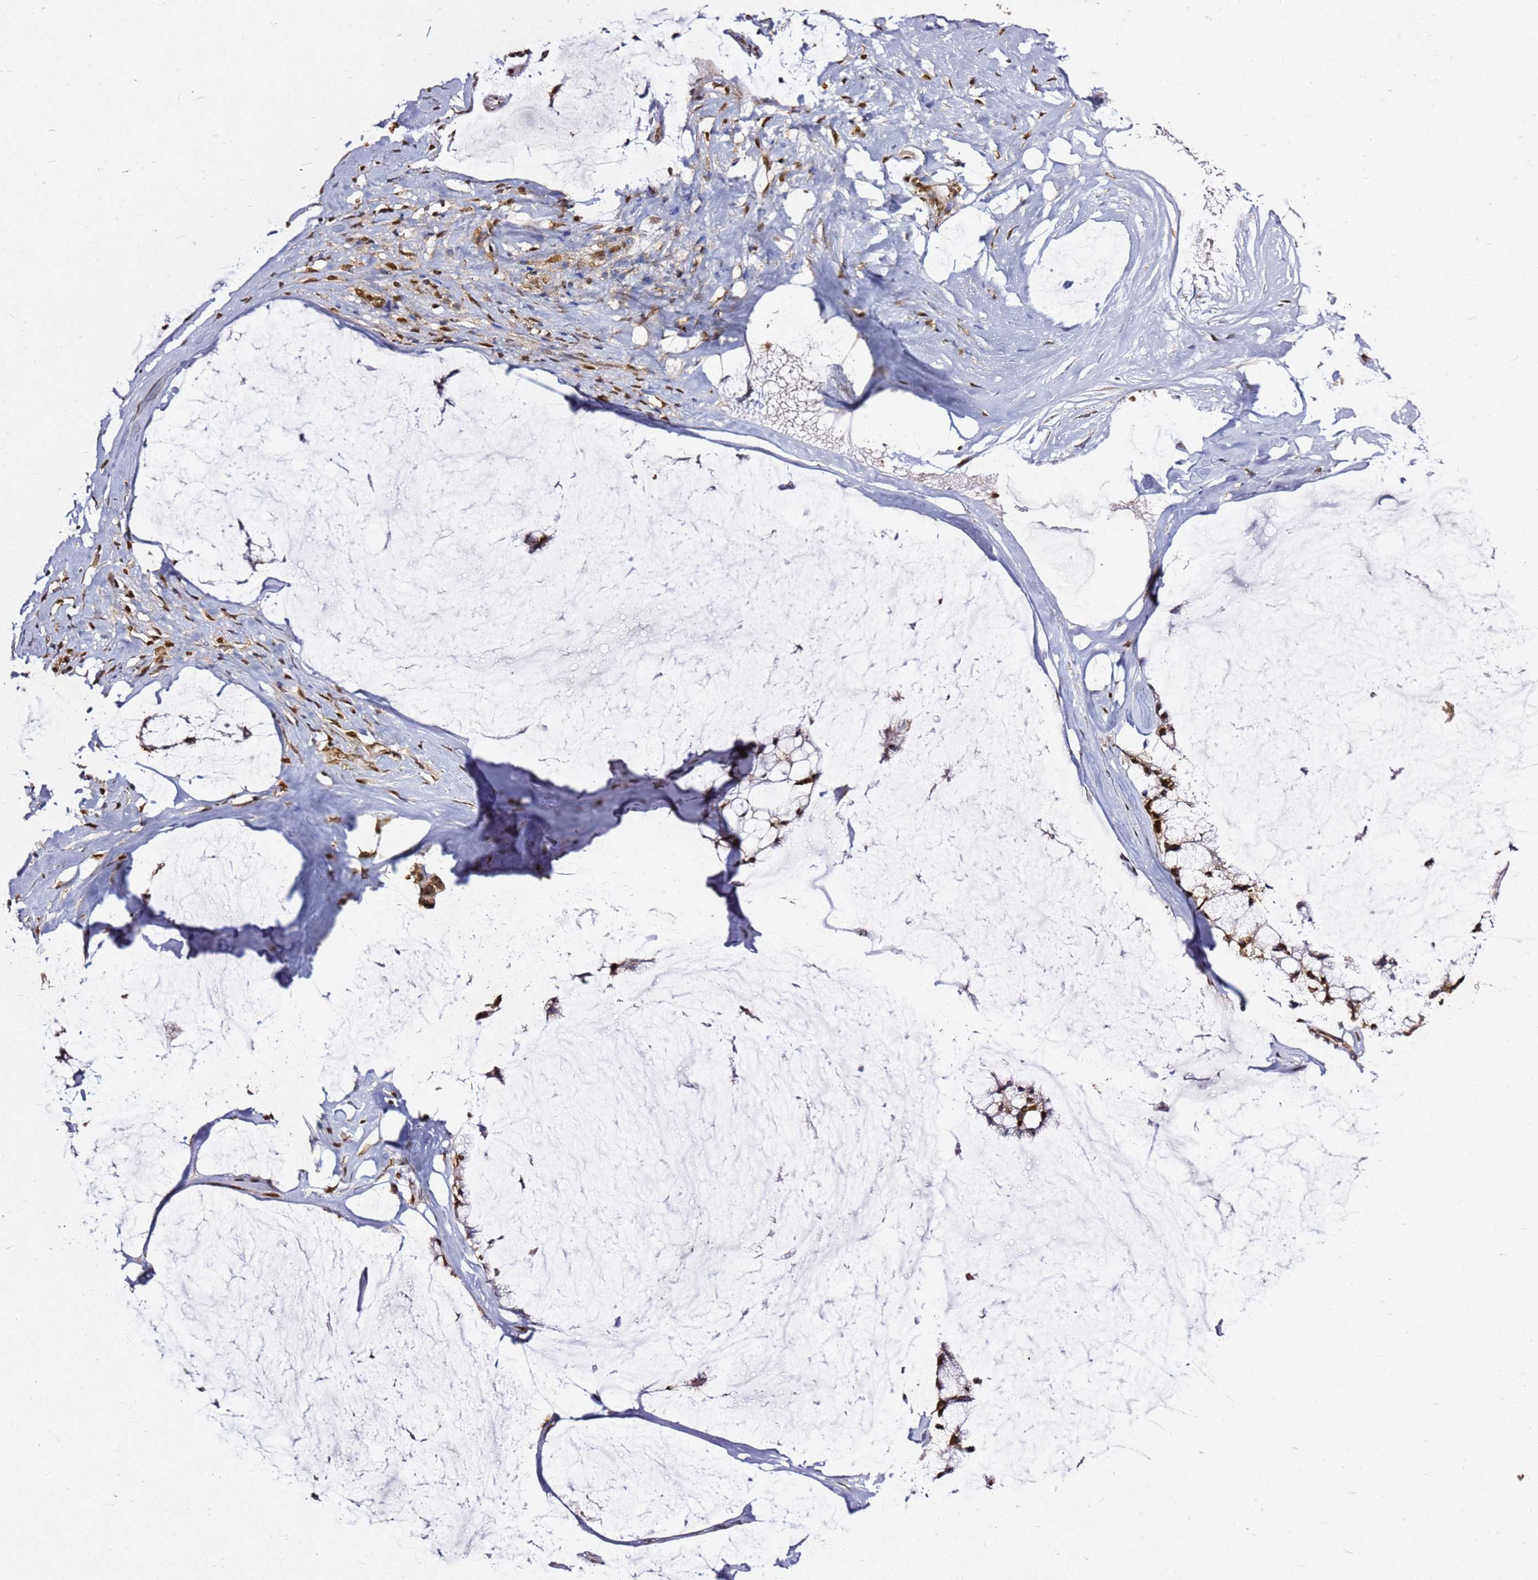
{"staining": {"intensity": "strong", "quantity": ">75%", "location": "nuclear"}, "tissue": "ovarian cancer", "cell_type": "Tumor cells", "image_type": "cancer", "snomed": [{"axis": "morphology", "description": "Cystadenocarcinoma, mucinous, NOS"}, {"axis": "topography", "description": "Ovary"}], "caption": "Ovarian cancer stained for a protein displays strong nuclear positivity in tumor cells.", "gene": "APEX1", "patient": {"sex": "female", "age": 39}}